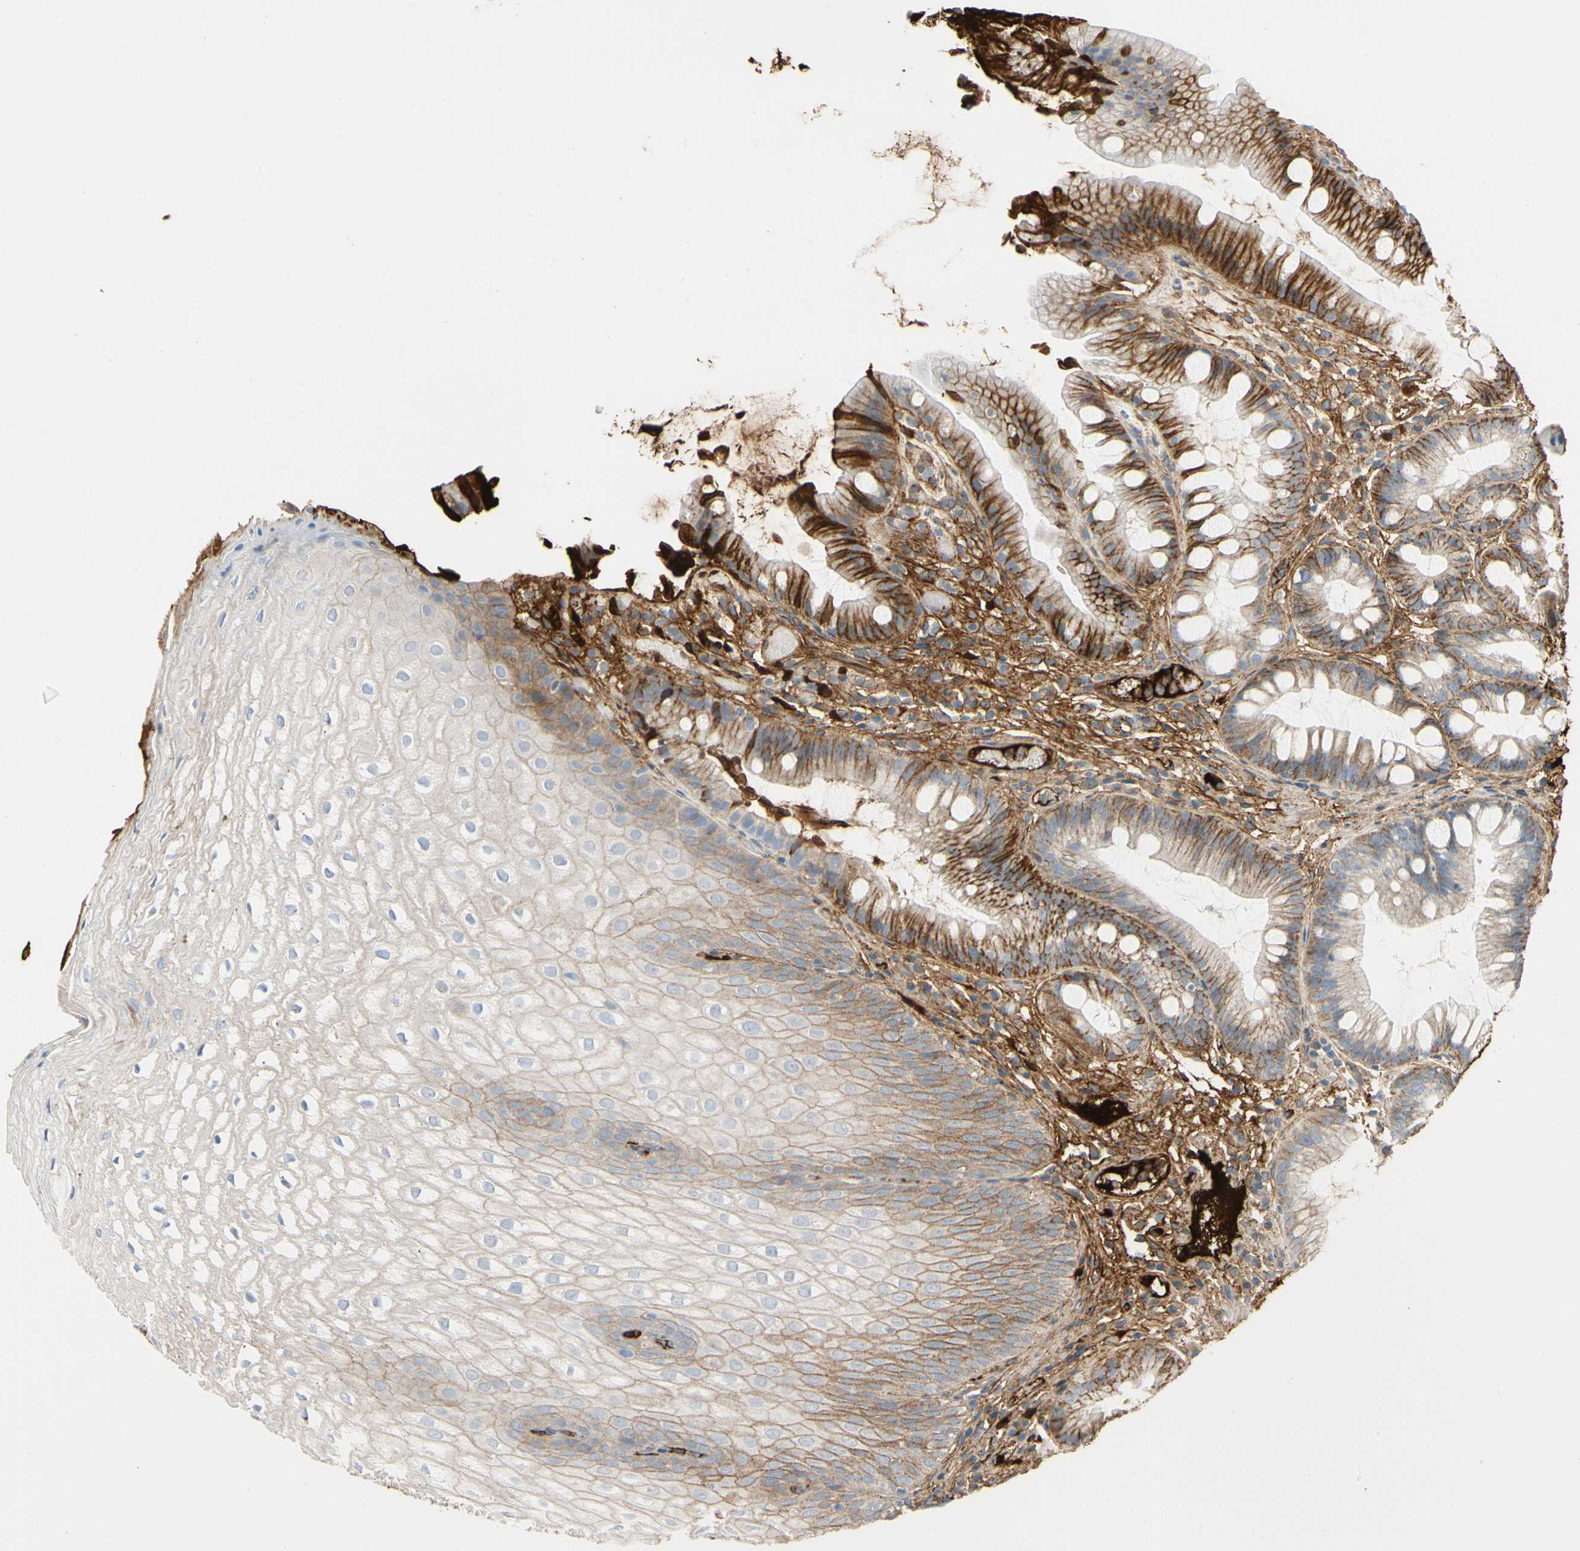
{"staining": {"intensity": "strong", "quantity": "<25%", "location": "cytoplasmic/membranous"}, "tissue": "stomach", "cell_type": "Glandular cells", "image_type": "normal", "snomed": [{"axis": "morphology", "description": "Normal tissue, NOS"}, {"axis": "topography", "description": "Stomach, upper"}], "caption": "Immunohistochemical staining of normal human stomach displays strong cytoplasmic/membranous protein staining in approximately <25% of glandular cells. Nuclei are stained in blue.", "gene": "FGB", "patient": {"sex": "male", "age": 72}}